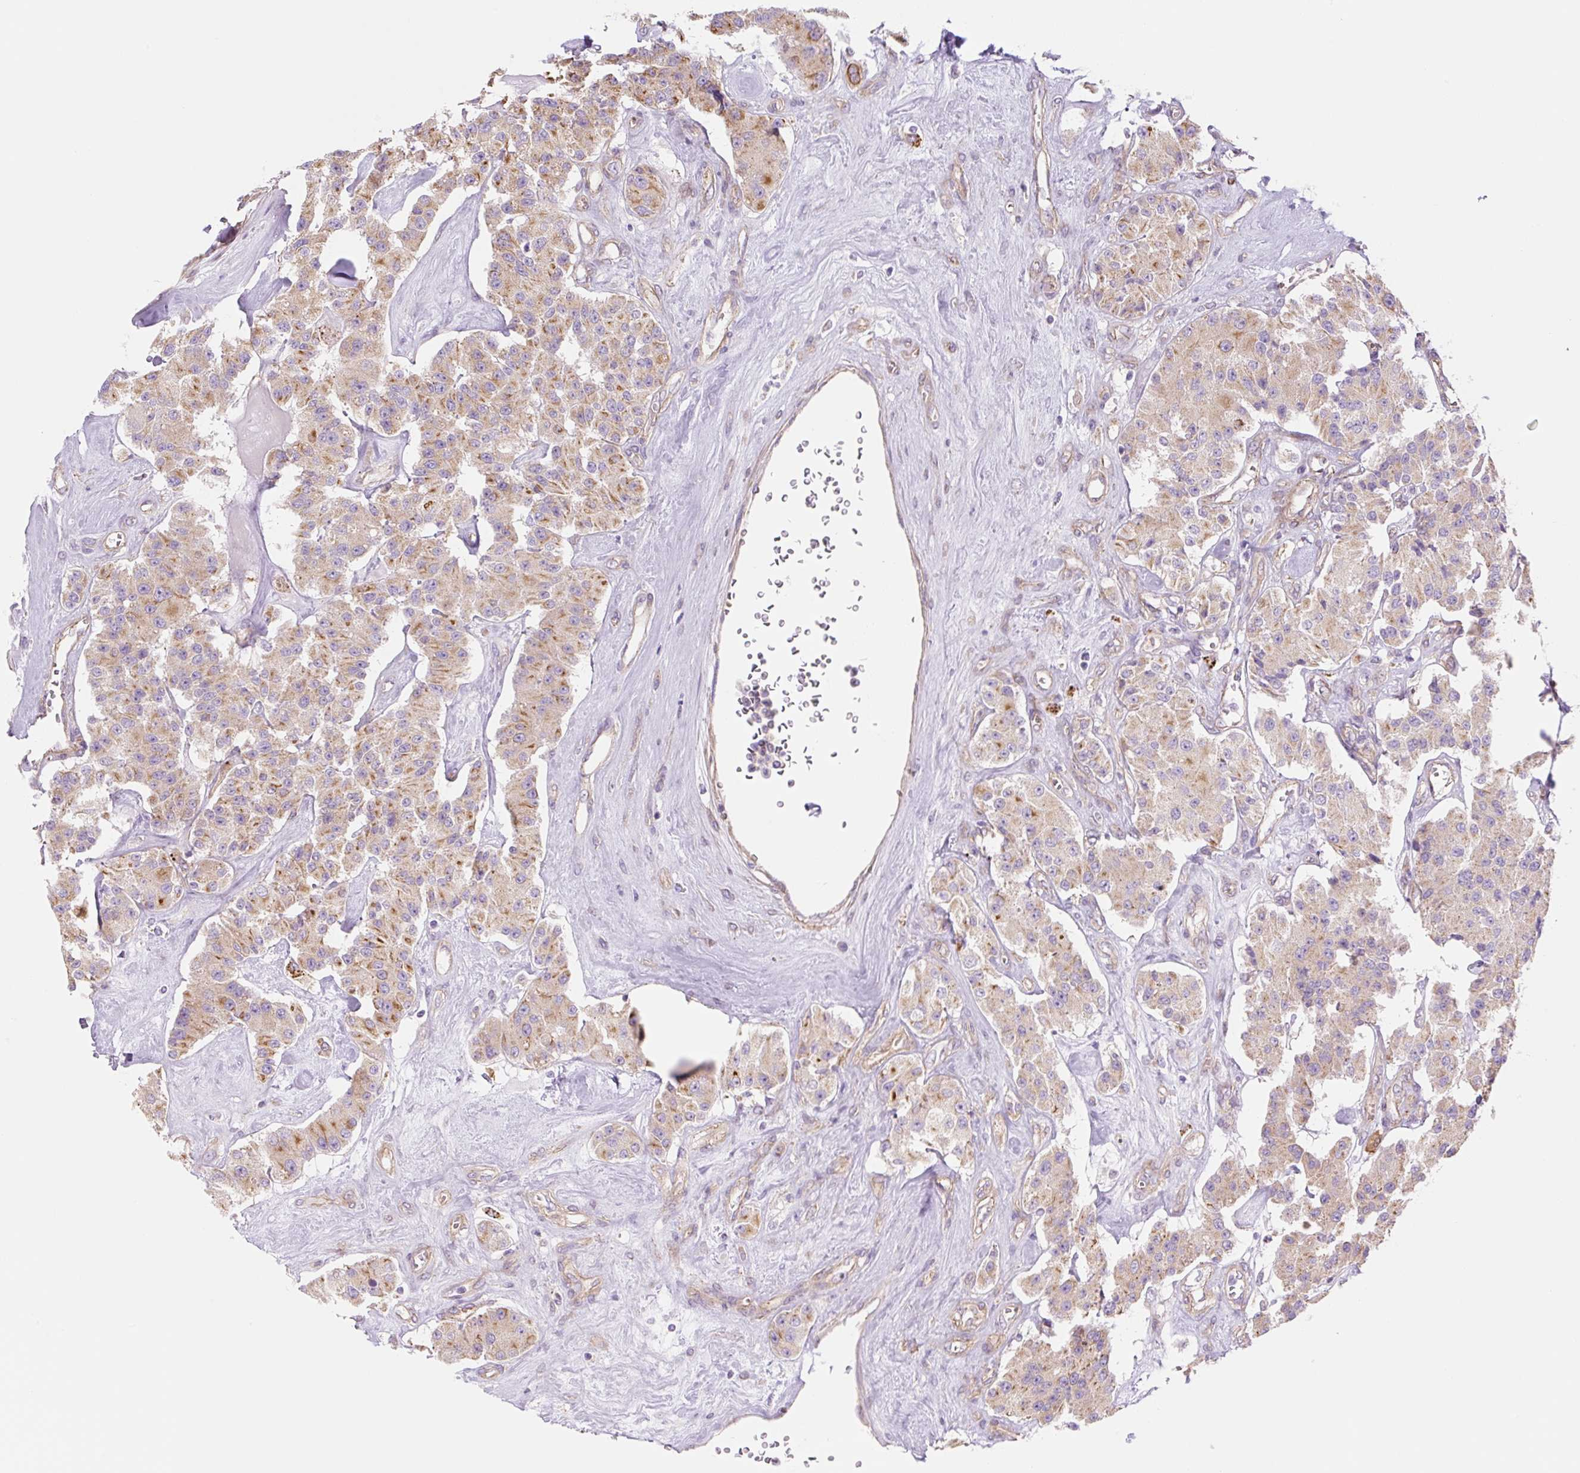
{"staining": {"intensity": "moderate", "quantity": "25%-75%", "location": "cytoplasmic/membranous"}, "tissue": "carcinoid", "cell_type": "Tumor cells", "image_type": "cancer", "snomed": [{"axis": "morphology", "description": "Carcinoid, malignant, NOS"}, {"axis": "topography", "description": "Pancreas"}], "caption": "Tumor cells display medium levels of moderate cytoplasmic/membranous positivity in approximately 25%-75% of cells in carcinoid (malignant).", "gene": "NLRP5", "patient": {"sex": "male", "age": 41}}